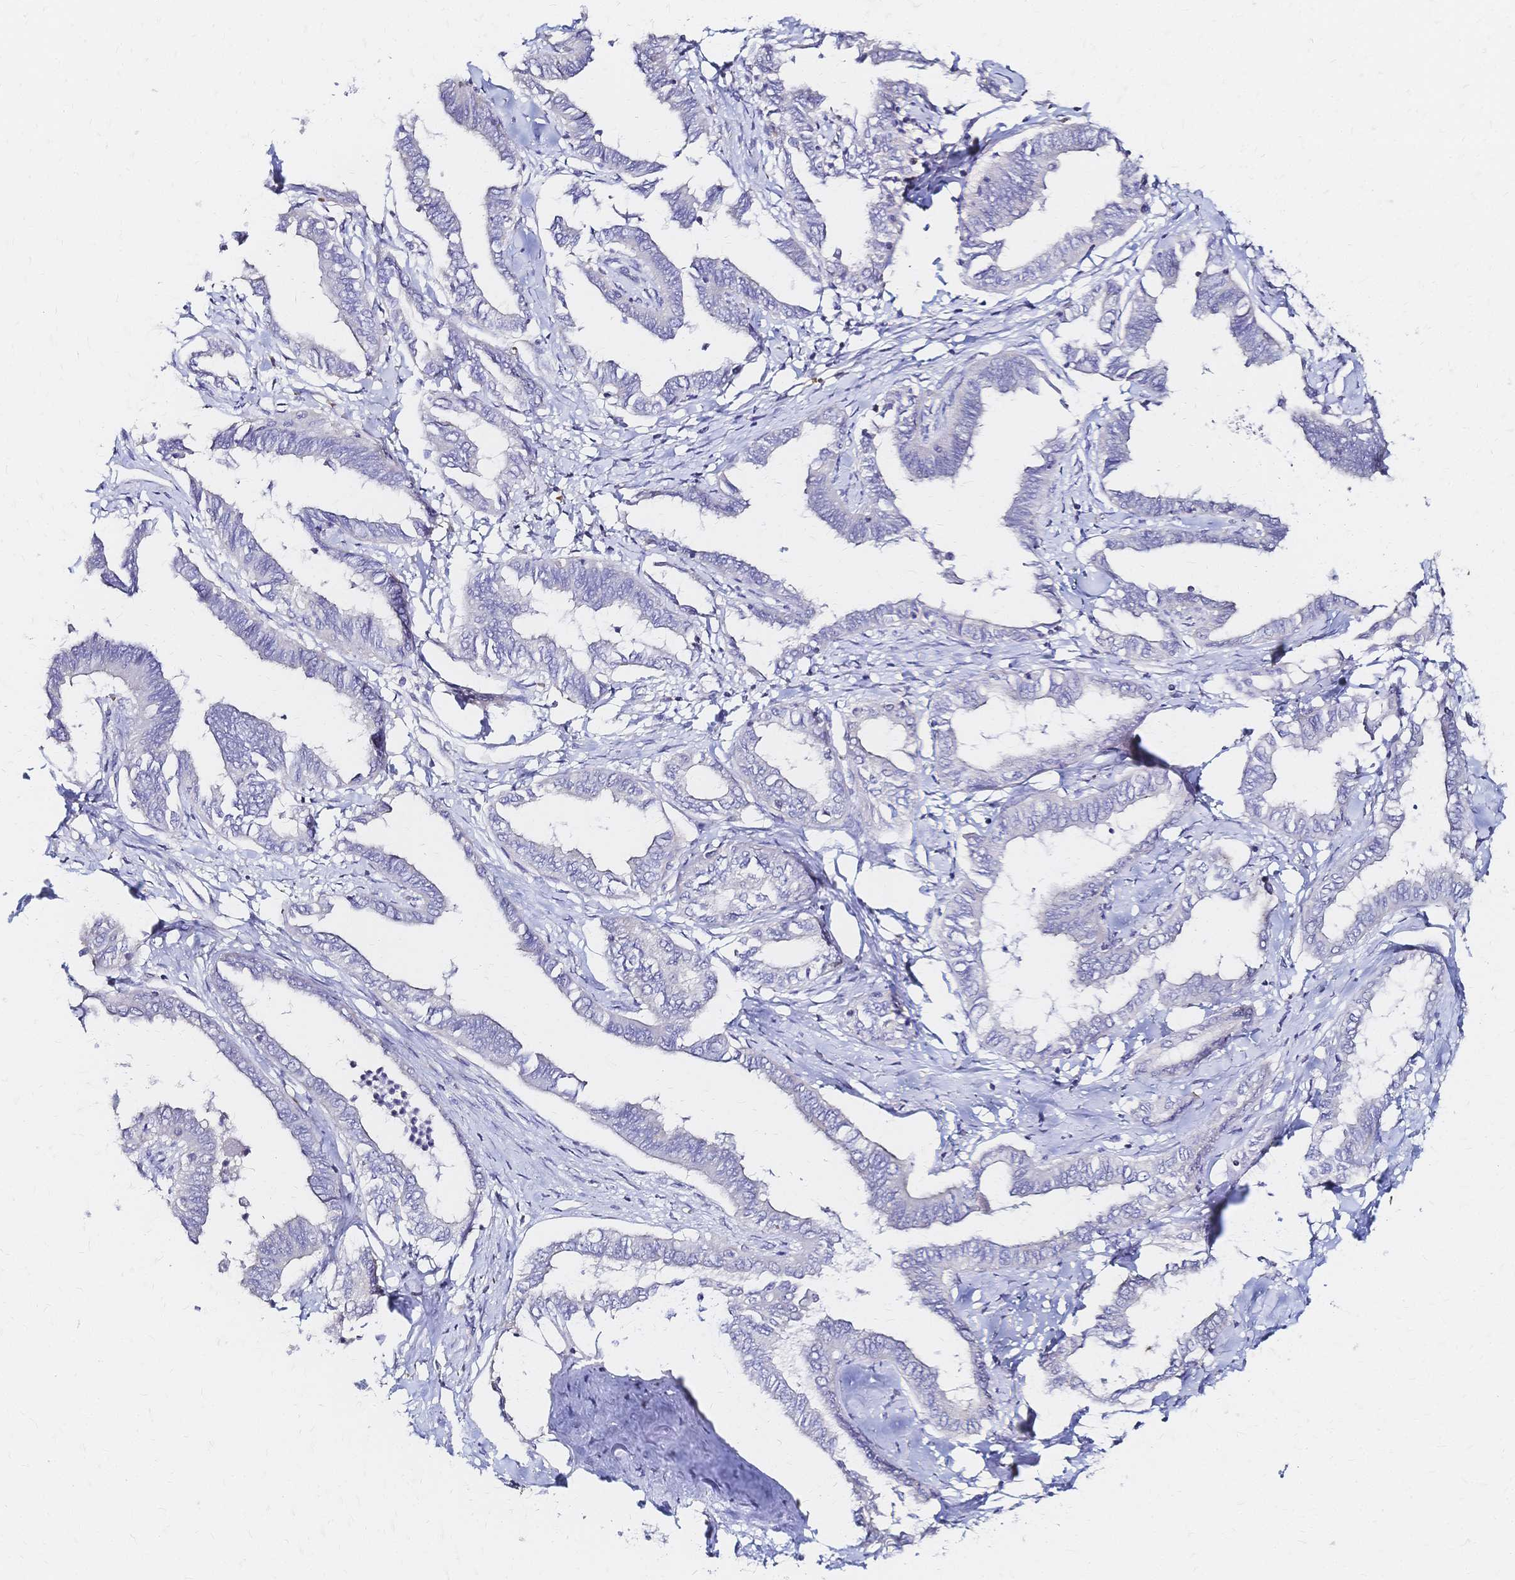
{"staining": {"intensity": "negative", "quantity": "none", "location": "none"}, "tissue": "ovarian cancer", "cell_type": "Tumor cells", "image_type": "cancer", "snomed": [{"axis": "morphology", "description": "Carcinoma, endometroid"}, {"axis": "topography", "description": "Ovary"}], "caption": "Ovarian cancer (endometroid carcinoma) was stained to show a protein in brown. There is no significant staining in tumor cells.", "gene": "SLC5A1", "patient": {"sex": "female", "age": 70}}